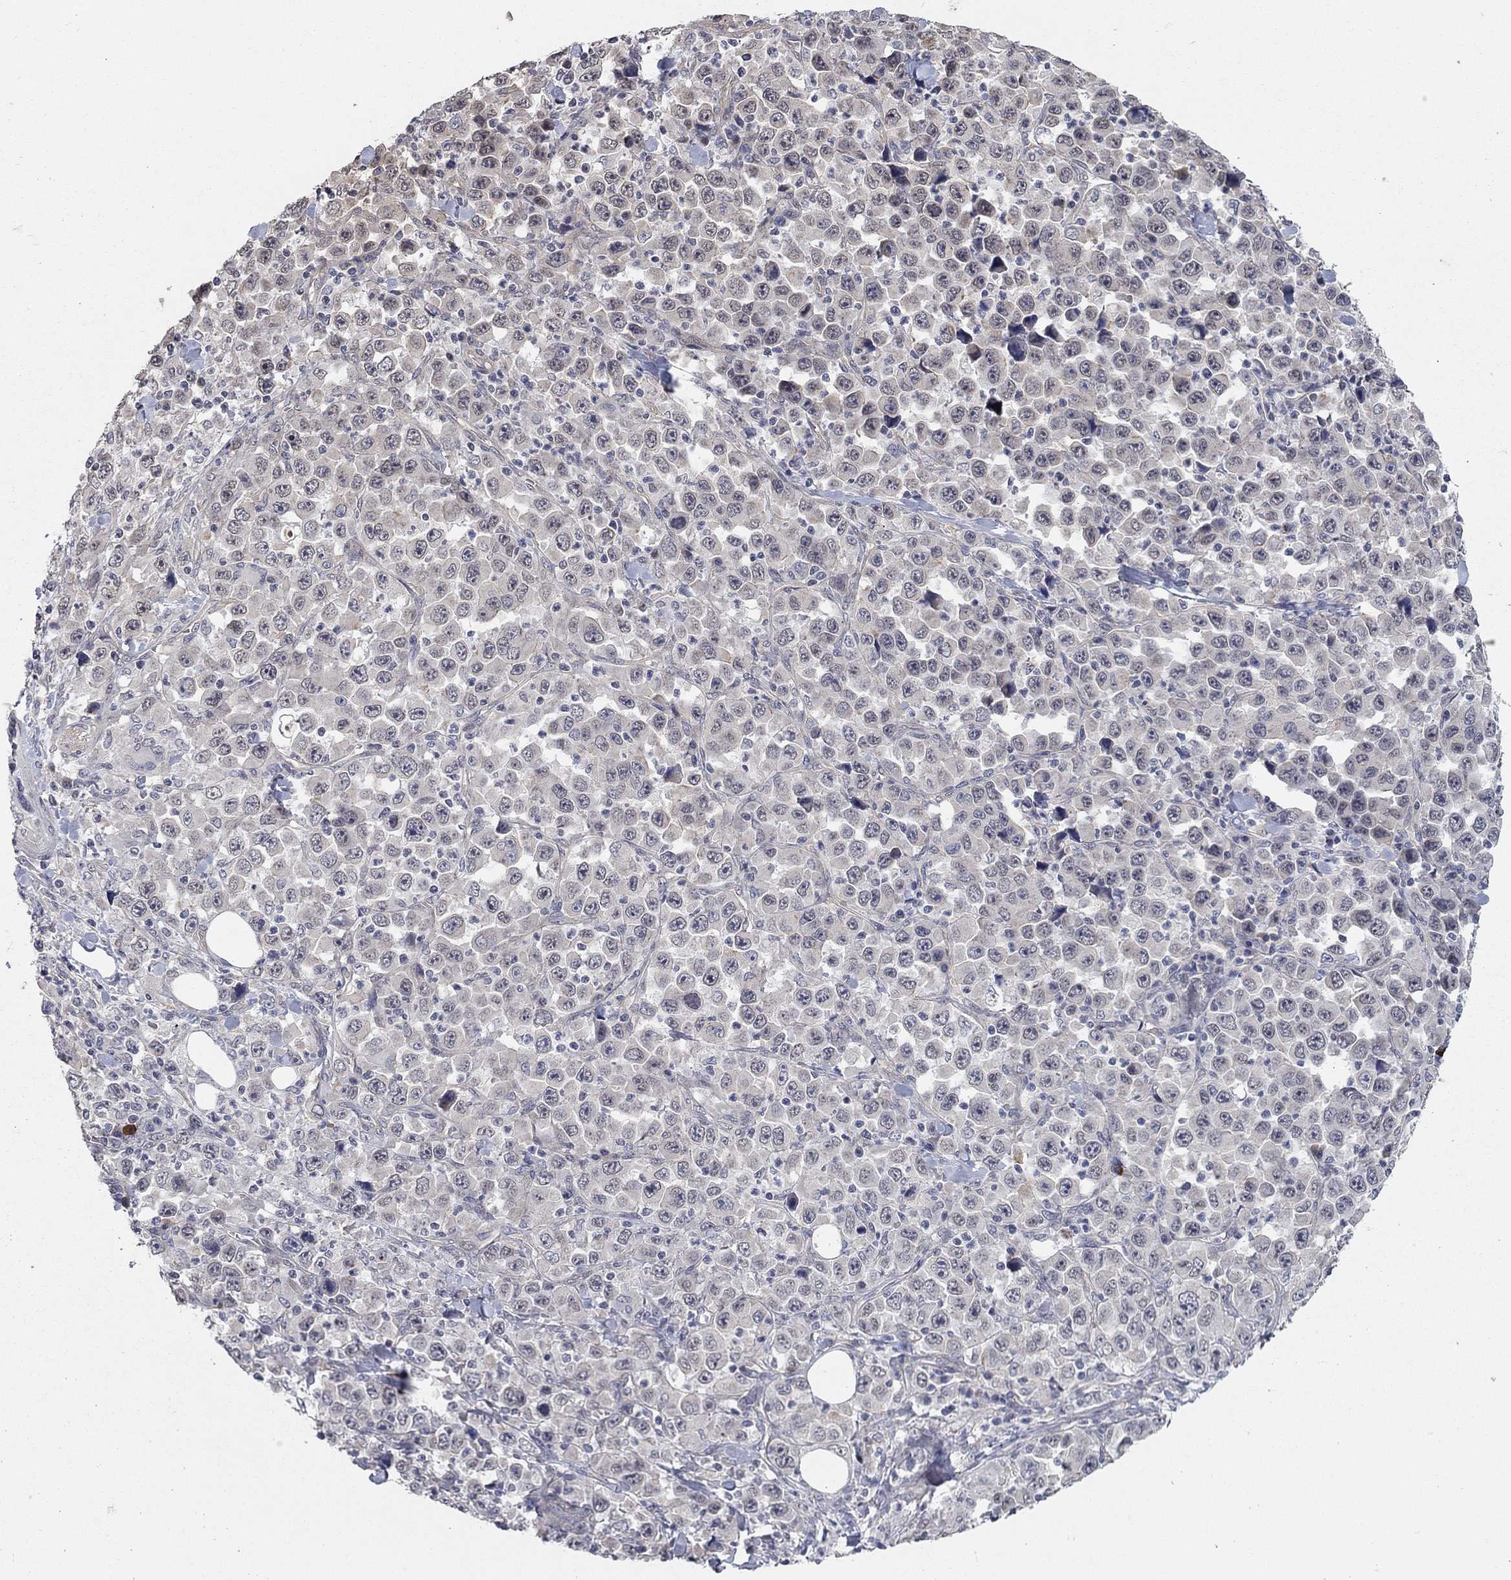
{"staining": {"intensity": "negative", "quantity": "none", "location": "none"}, "tissue": "stomach cancer", "cell_type": "Tumor cells", "image_type": "cancer", "snomed": [{"axis": "morphology", "description": "Normal tissue, NOS"}, {"axis": "morphology", "description": "Adenocarcinoma, NOS"}, {"axis": "topography", "description": "Stomach, upper"}, {"axis": "topography", "description": "Stomach"}], "caption": "Immunohistochemistry (IHC) image of stomach cancer stained for a protein (brown), which displays no expression in tumor cells.", "gene": "WASF3", "patient": {"sex": "male", "age": 59}}